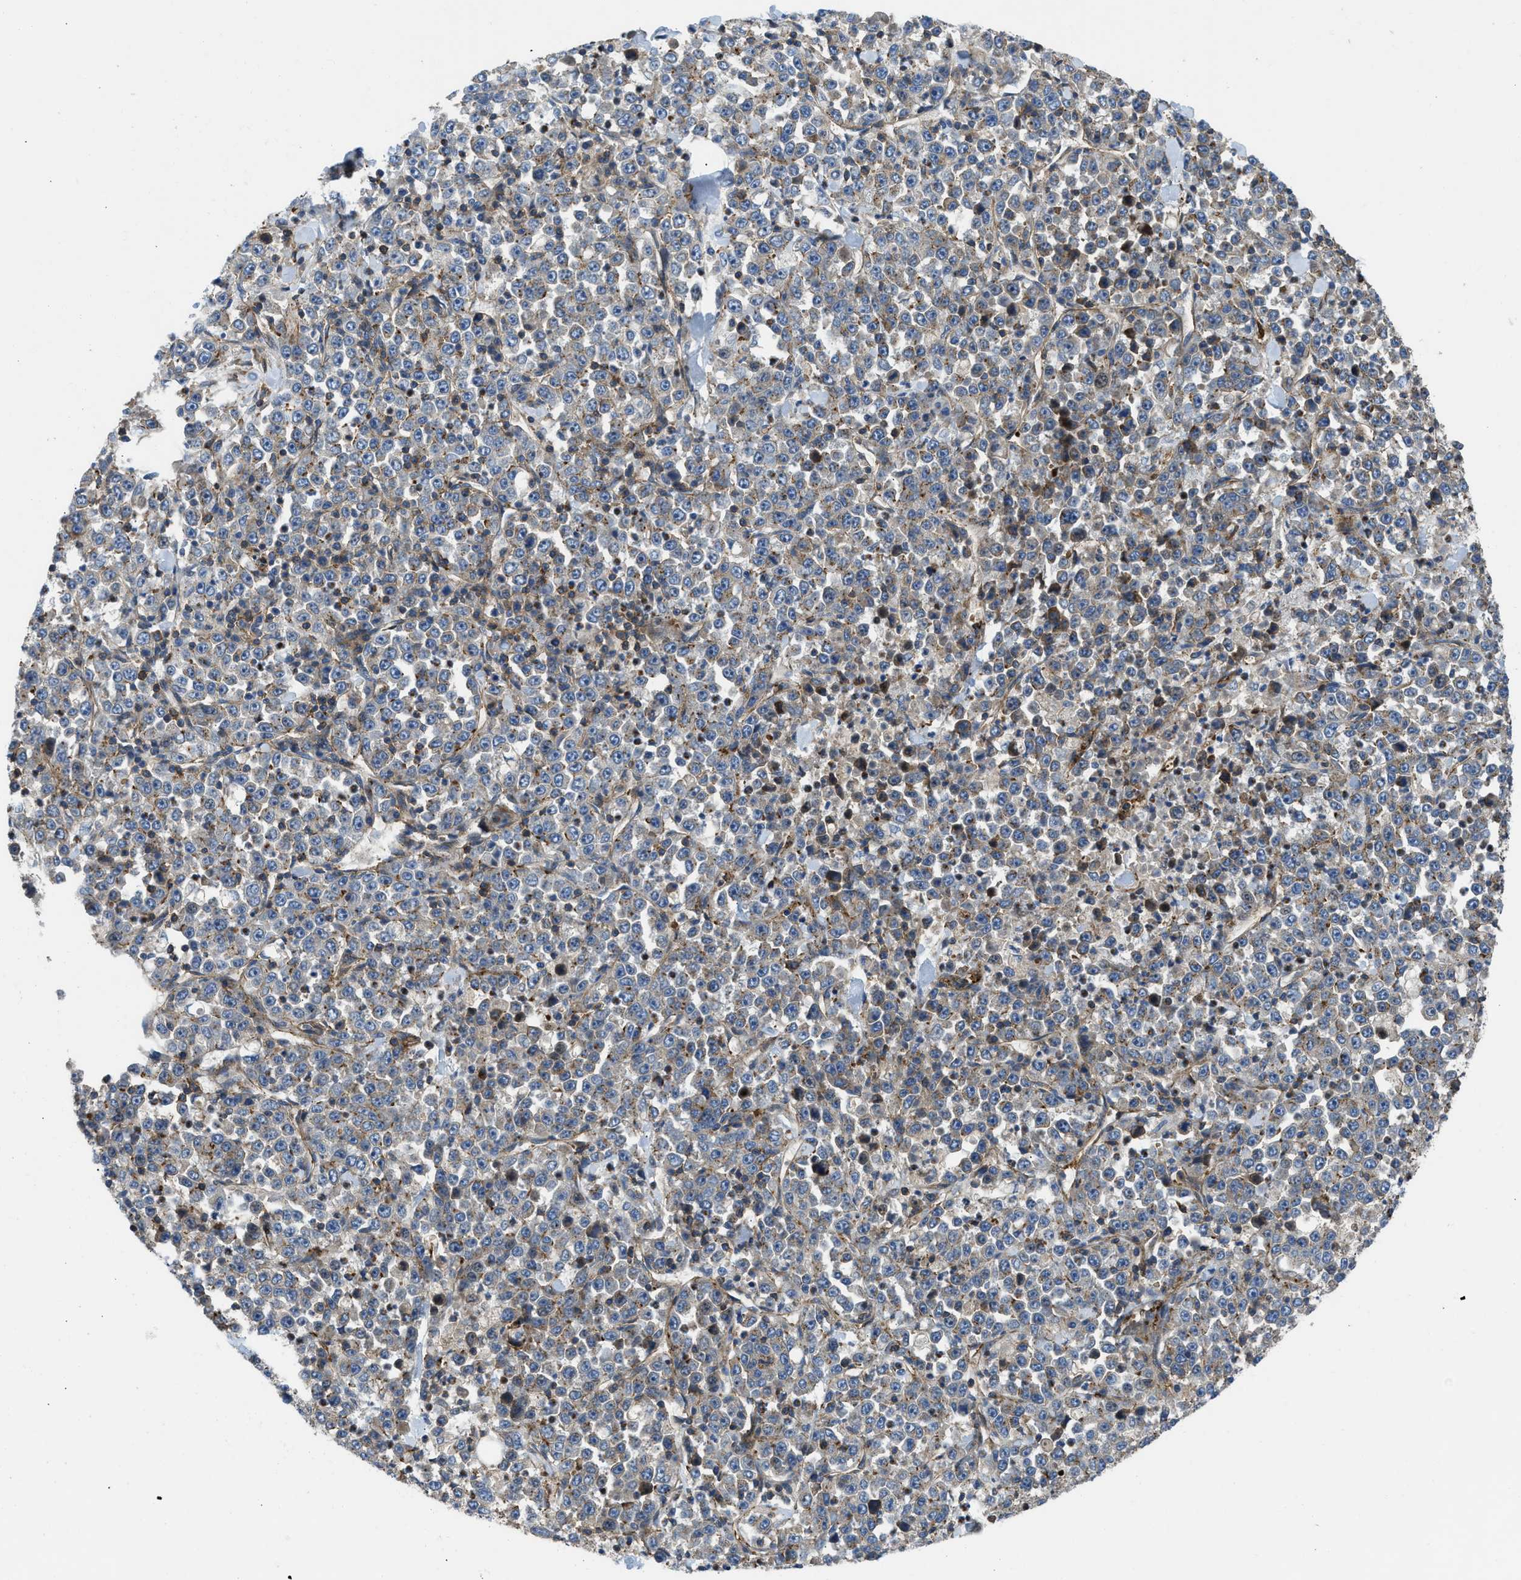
{"staining": {"intensity": "weak", "quantity": "25%-75%", "location": "cytoplasmic/membranous"}, "tissue": "stomach cancer", "cell_type": "Tumor cells", "image_type": "cancer", "snomed": [{"axis": "morphology", "description": "Normal tissue, NOS"}, {"axis": "morphology", "description": "Adenocarcinoma, NOS"}, {"axis": "topography", "description": "Stomach, upper"}, {"axis": "topography", "description": "Stomach"}], "caption": "DAB immunohistochemical staining of stomach cancer (adenocarcinoma) shows weak cytoplasmic/membranous protein positivity in approximately 25%-75% of tumor cells.", "gene": "NYNRIN", "patient": {"sex": "male", "age": 59}}